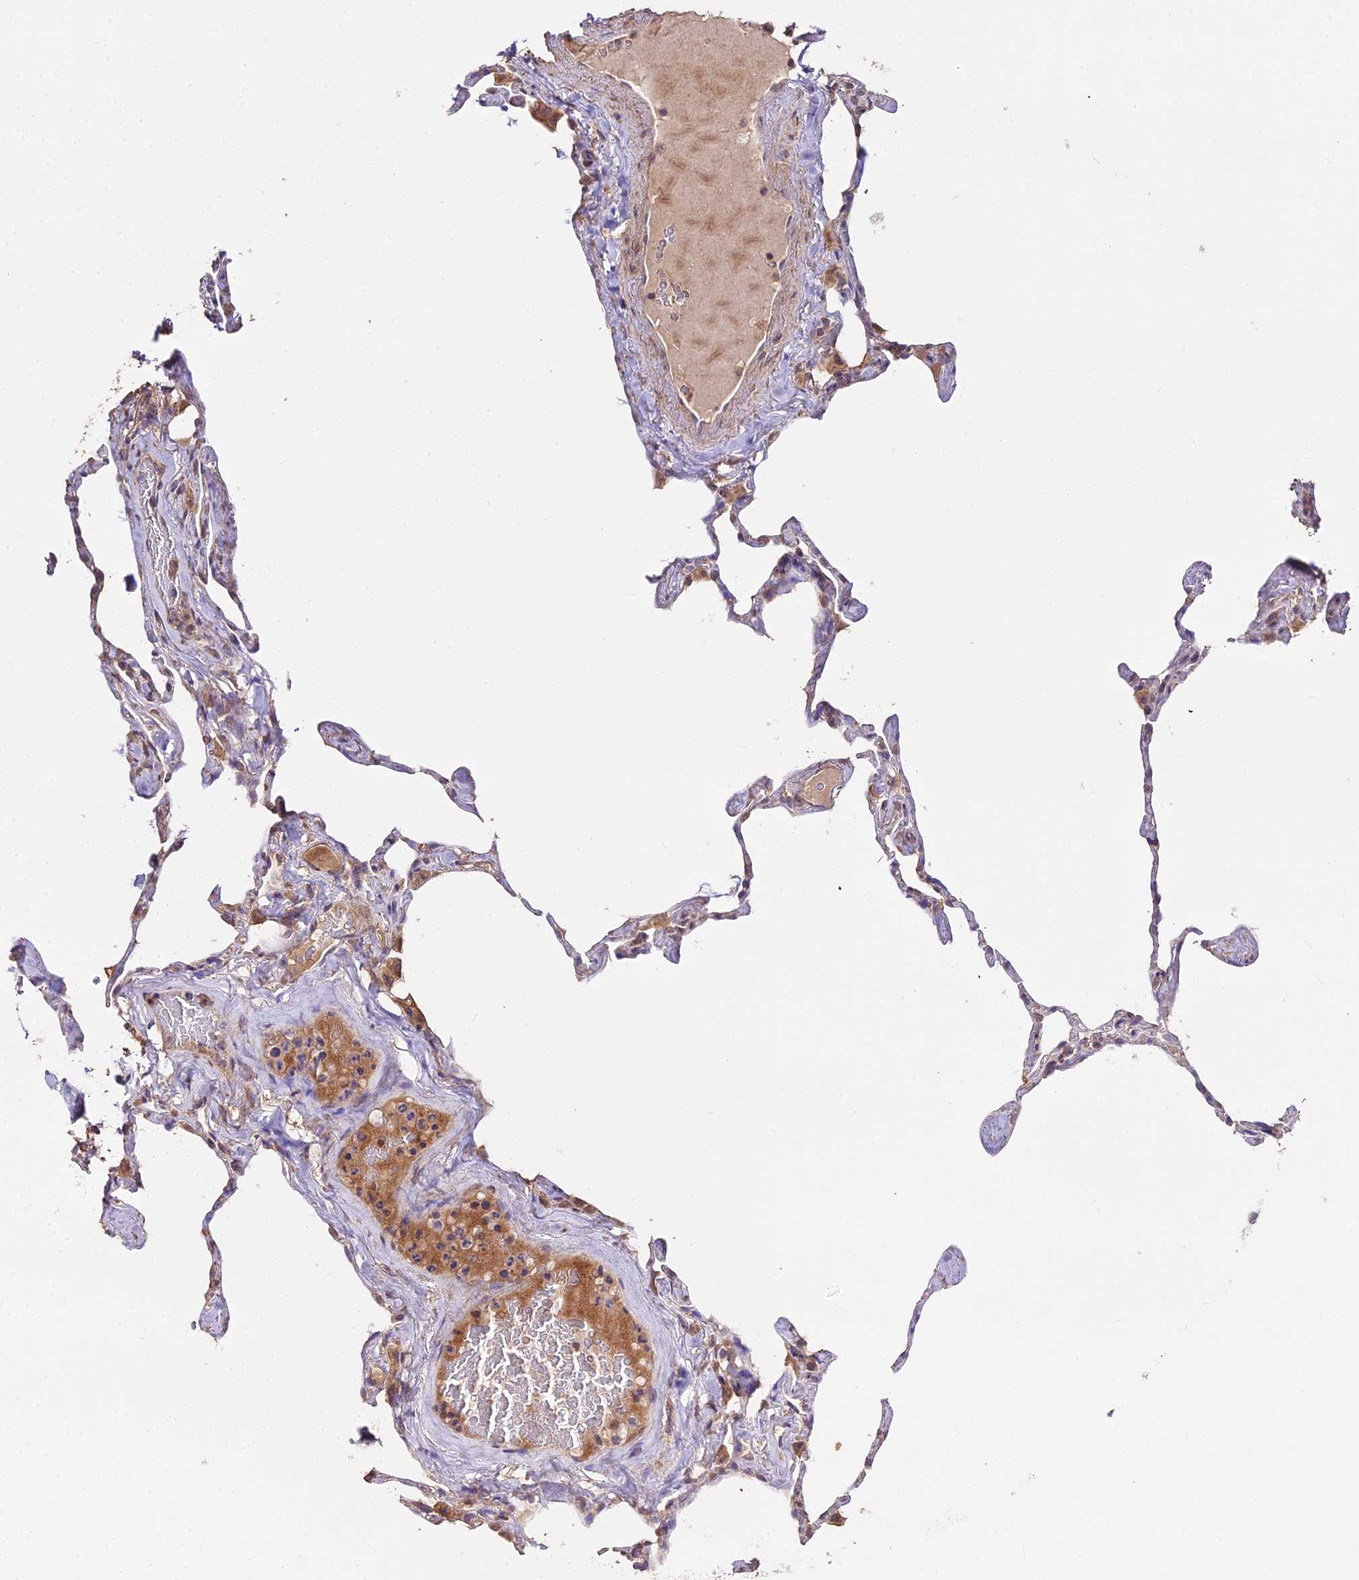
{"staining": {"intensity": "moderate", "quantity": "25%-75%", "location": "cytoplasmic/membranous"}, "tissue": "lung", "cell_type": "Alveolar cells", "image_type": "normal", "snomed": [{"axis": "morphology", "description": "Normal tissue, NOS"}, {"axis": "topography", "description": "Lung"}], "caption": "Moderate cytoplasmic/membranous expression for a protein is appreciated in about 25%-75% of alveolar cells of unremarkable lung using IHC.", "gene": "METTL13", "patient": {"sex": "male", "age": 65}}